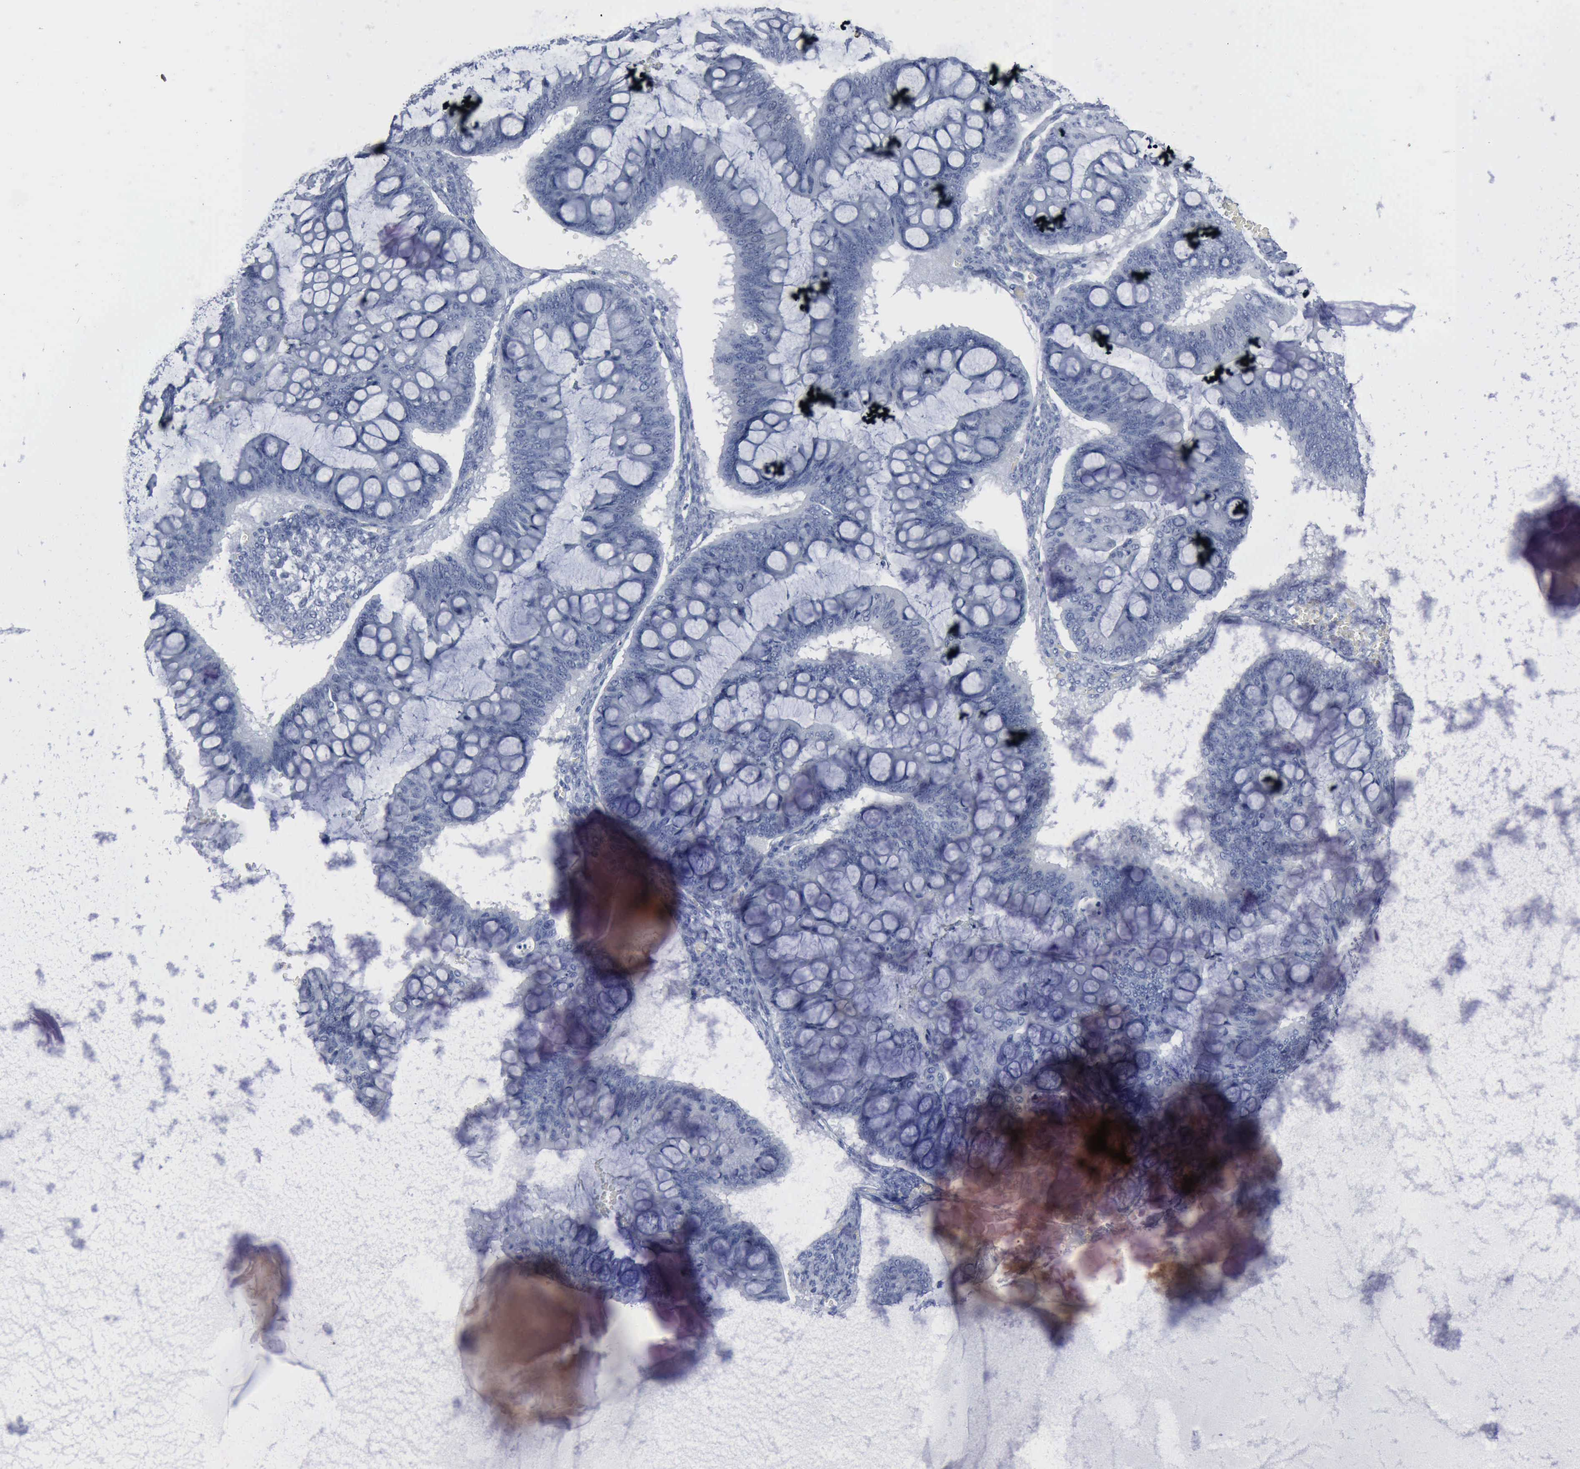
{"staining": {"intensity": "negative", "quantity": "none", "location": "none"}, "tissue": "ovarian cancer", "cell_type": "Tumor cells", "image_type": "cancer", "snomed": [{"axis": "morphology", "description": "Cystadenocarcinoma, mucinous, NOS"}, {"axis": "topography", "description": "Ovary"}], "caption": "Immunohistochemistry (IHC) of human mucinous cystadenocarcinoma (ovarian) demonstrates no staining in tumor cells.", "gene": "DMD", "patient": {"sex": "female", "age": 73}}